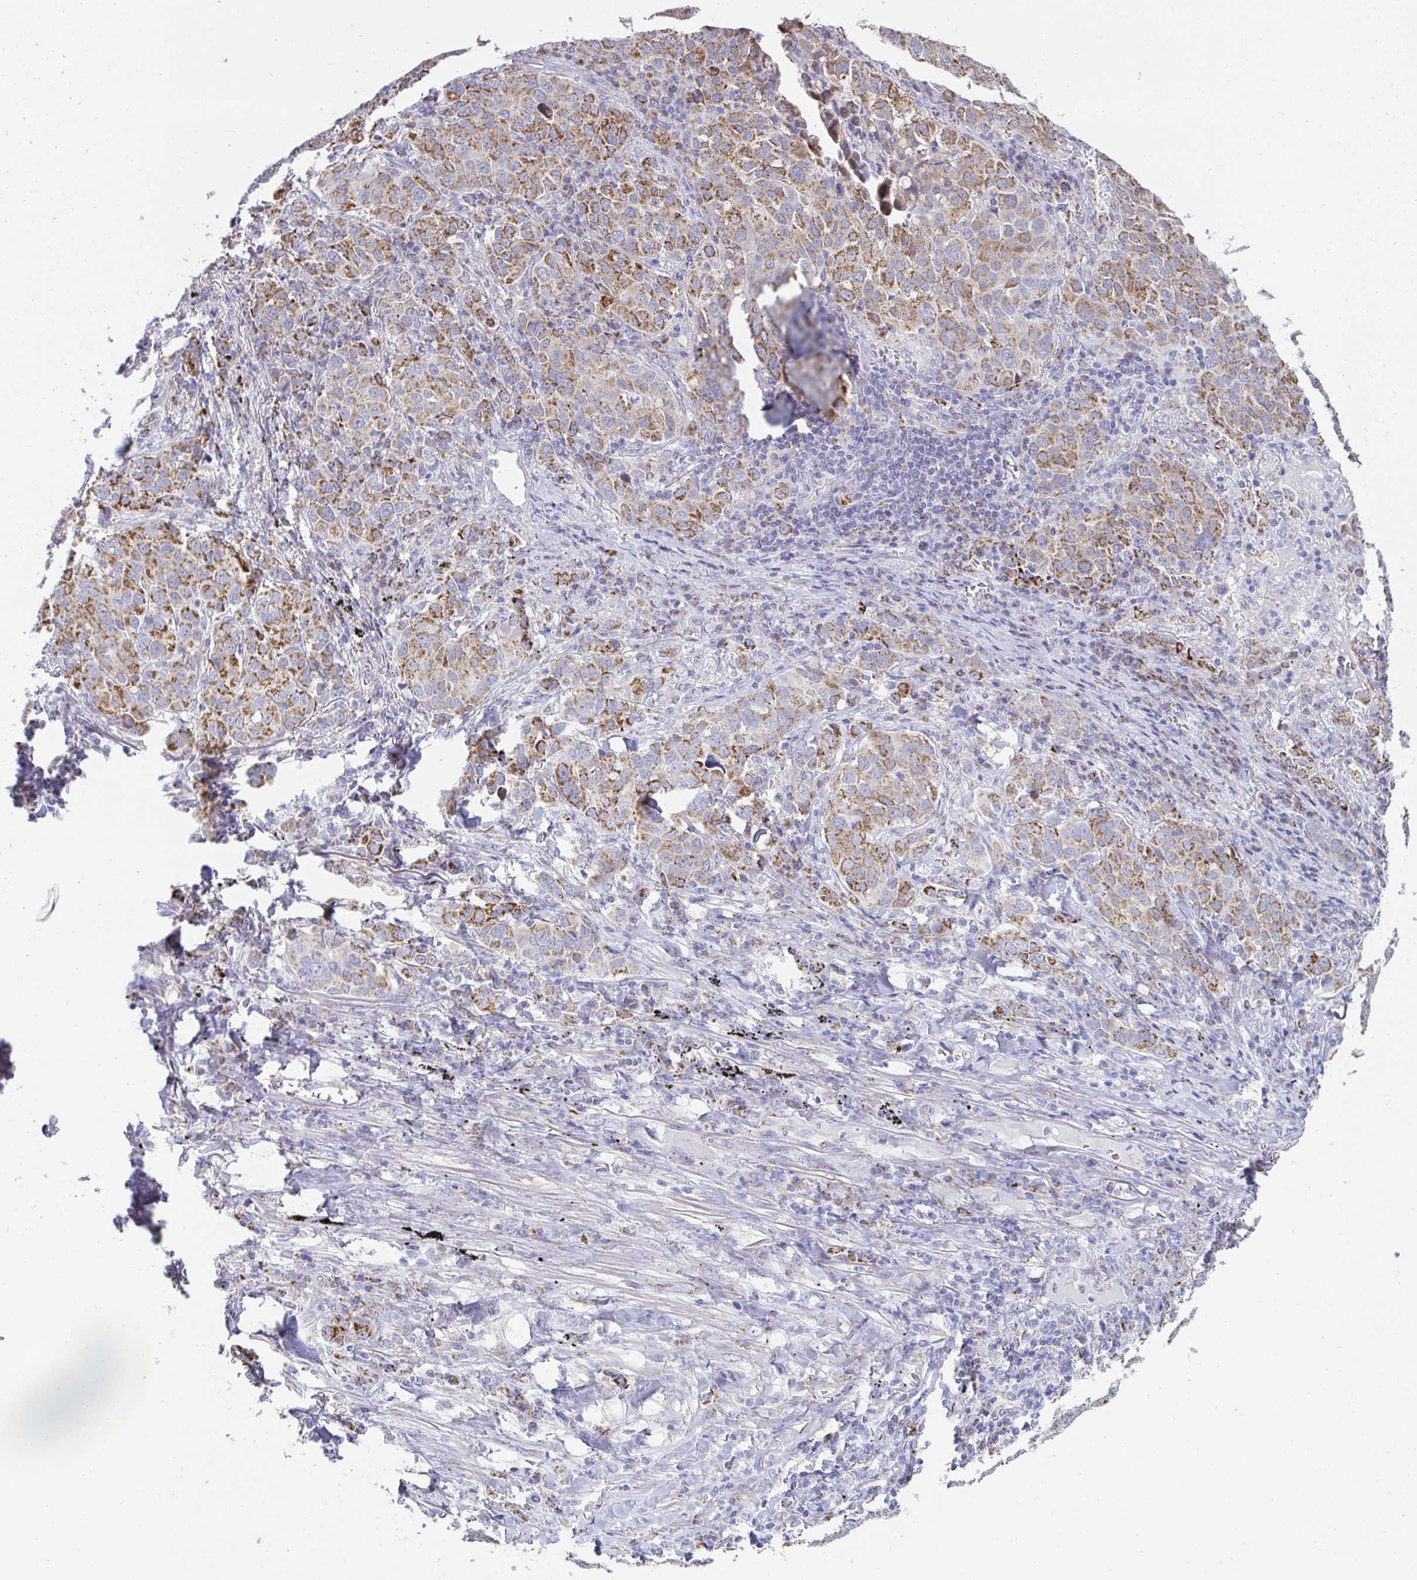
{"staining": {"intensity": "moderate", "quantity": ">75%", "location": "cytoplasmic/membranous"}, "tissue": "lung cancer", "cell_type": "Tumor cells", "image_type": "cancer", "snomed": [{"axis": "morphology", "description": "Adenocarcinoma, NOS"}, {"axis": "morphology", "description": "Adenocarcinoma, metastatic, NOS"}, {"axis": "topography", "description": "Lymph node"}, {"axis": "topography", "description": "Lung"}], "caption": "Immunohistochemical staining of human lung cancer displays moderate cytoplasmic/membranous protein staining in approximately >75% of tumor cells.", "gene": "AIFM1", "patient": {"sex": "female", "age": 65}}